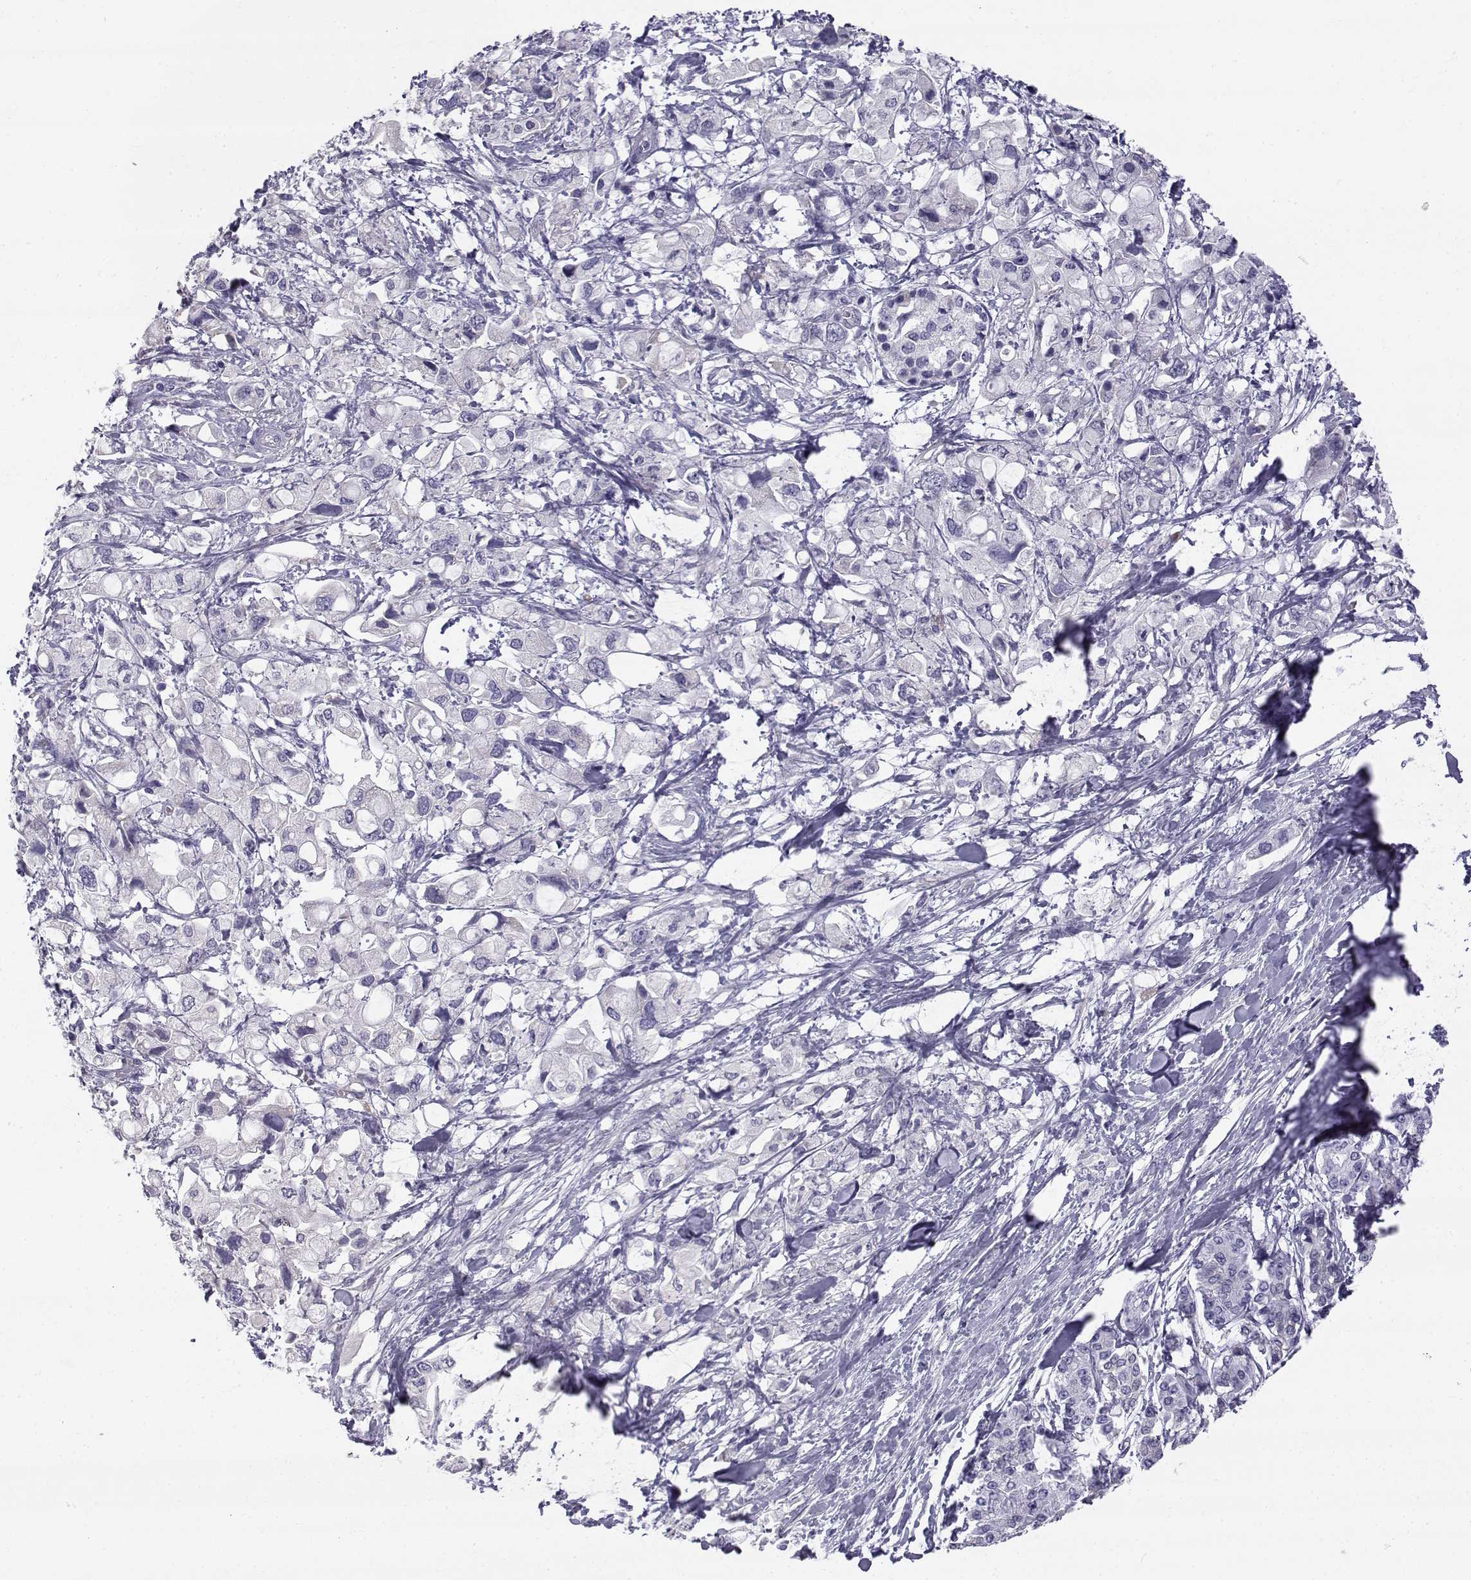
{"staining": {"intensity": "negative", "quantity": "none", "location": "none"}, "tissue": "pancreatic cancer", "cell_type": "Tumor cells", "image_type": "cancer", "snomed": [{"axis": "morphology", "description": "Adenocarcinoma, NOS"}, {"axis": "topography", "description": "Pancreas"}], "caption": "High magnification brightfield microscopy of adenocarcinoma (pancreatic) stained with DAB (brown) and counterstained with hematoxylin (blue): tumor cells show no significant staining.", "gene": "RNASE12", "patient": {"sex": "female", "age": 56}}